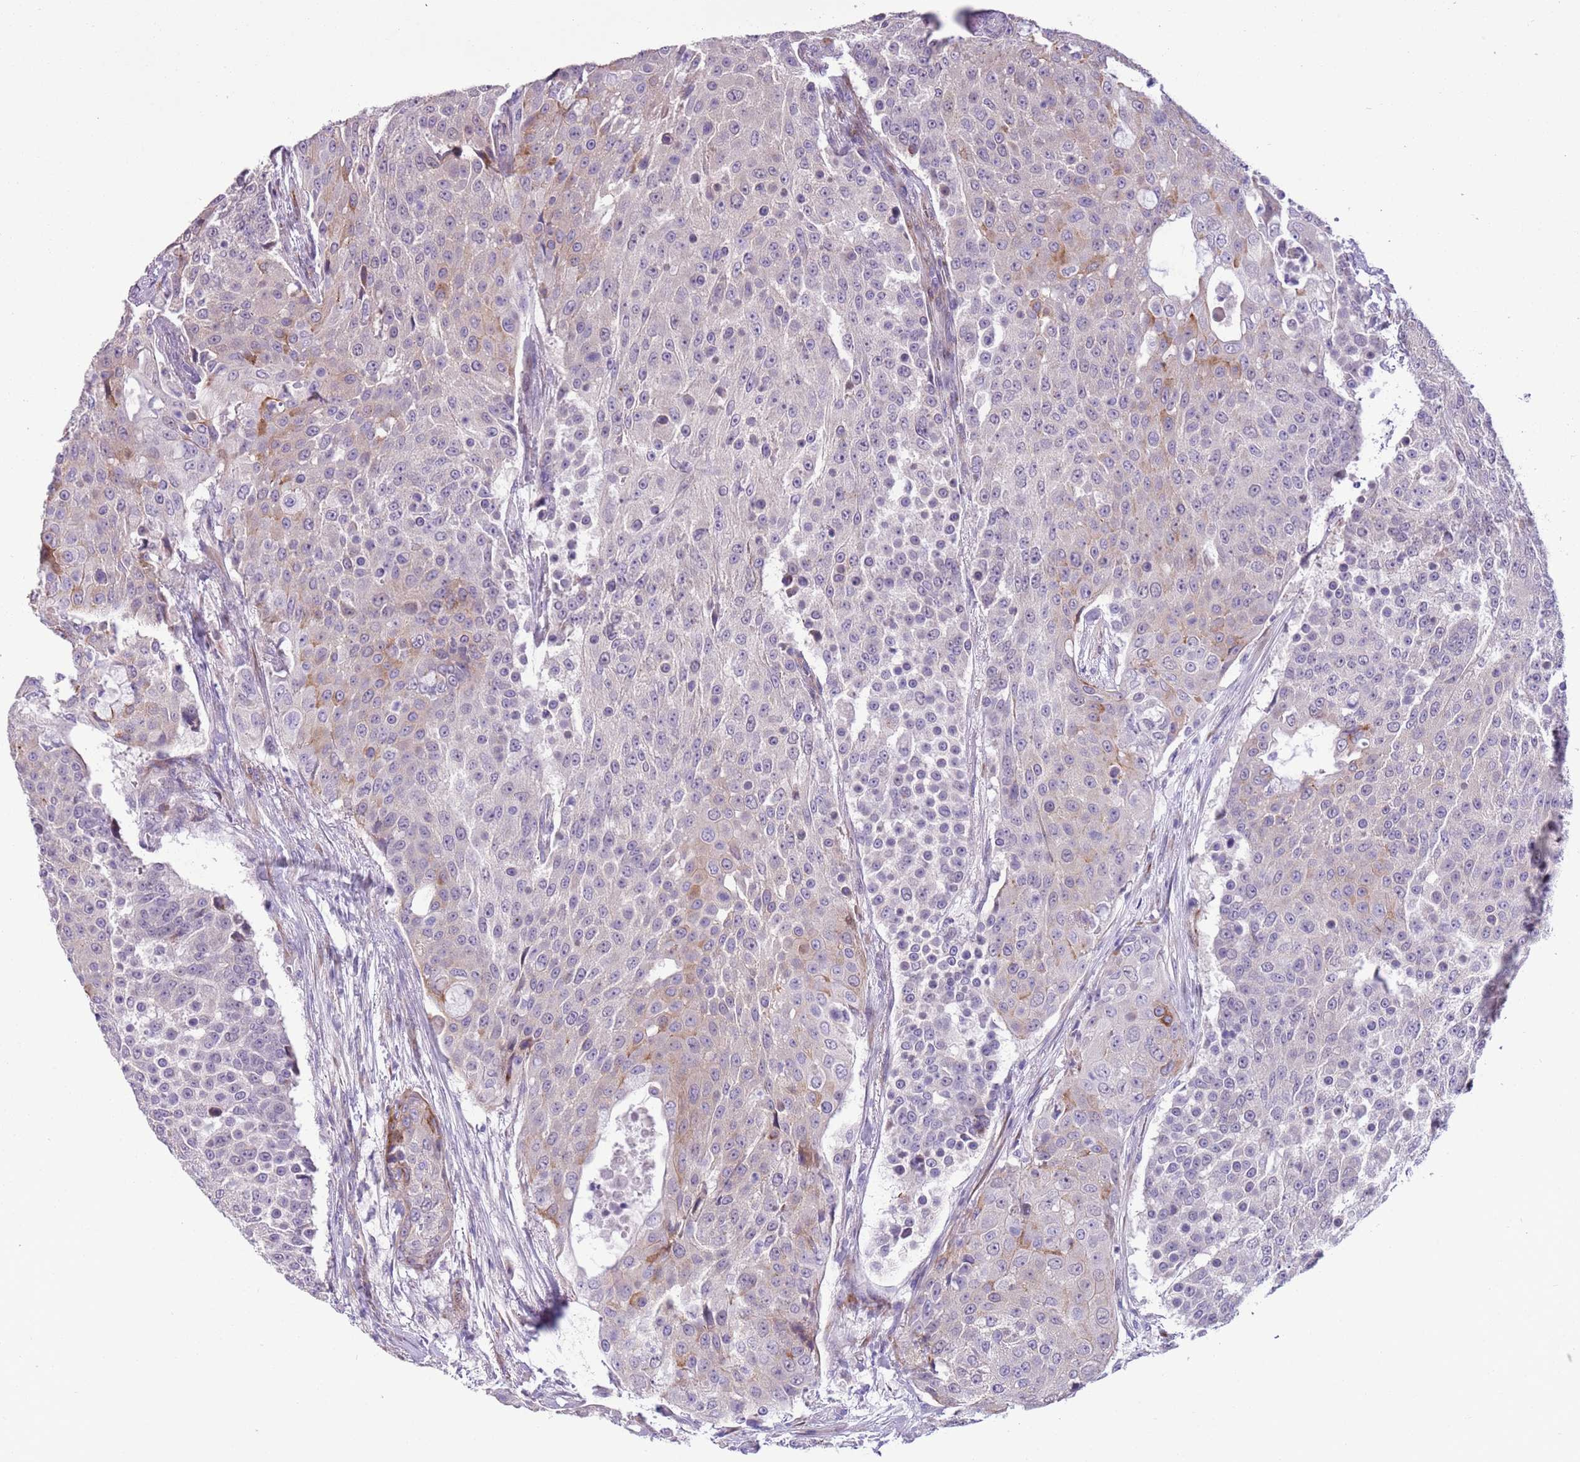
{"staining": {"intensity": "weak", "quantity": "<25%", "location": "cytoplasmic/membranous"}, "tissue": "urothelial cancer", "cell_type": "Tumor cells", "image_type": "cancer", "snomed": [{"axis": "morphology", "description": "Urothelial carcinoma, High grade"}, {"axis": "topography", "description": "Urinary bladder"}], "caption": "Image shows no significant protein positivity in tumor cells of urothelial cancer.", "gene": "MRPL32", "patient": {"sex": "female", "age": 63}}